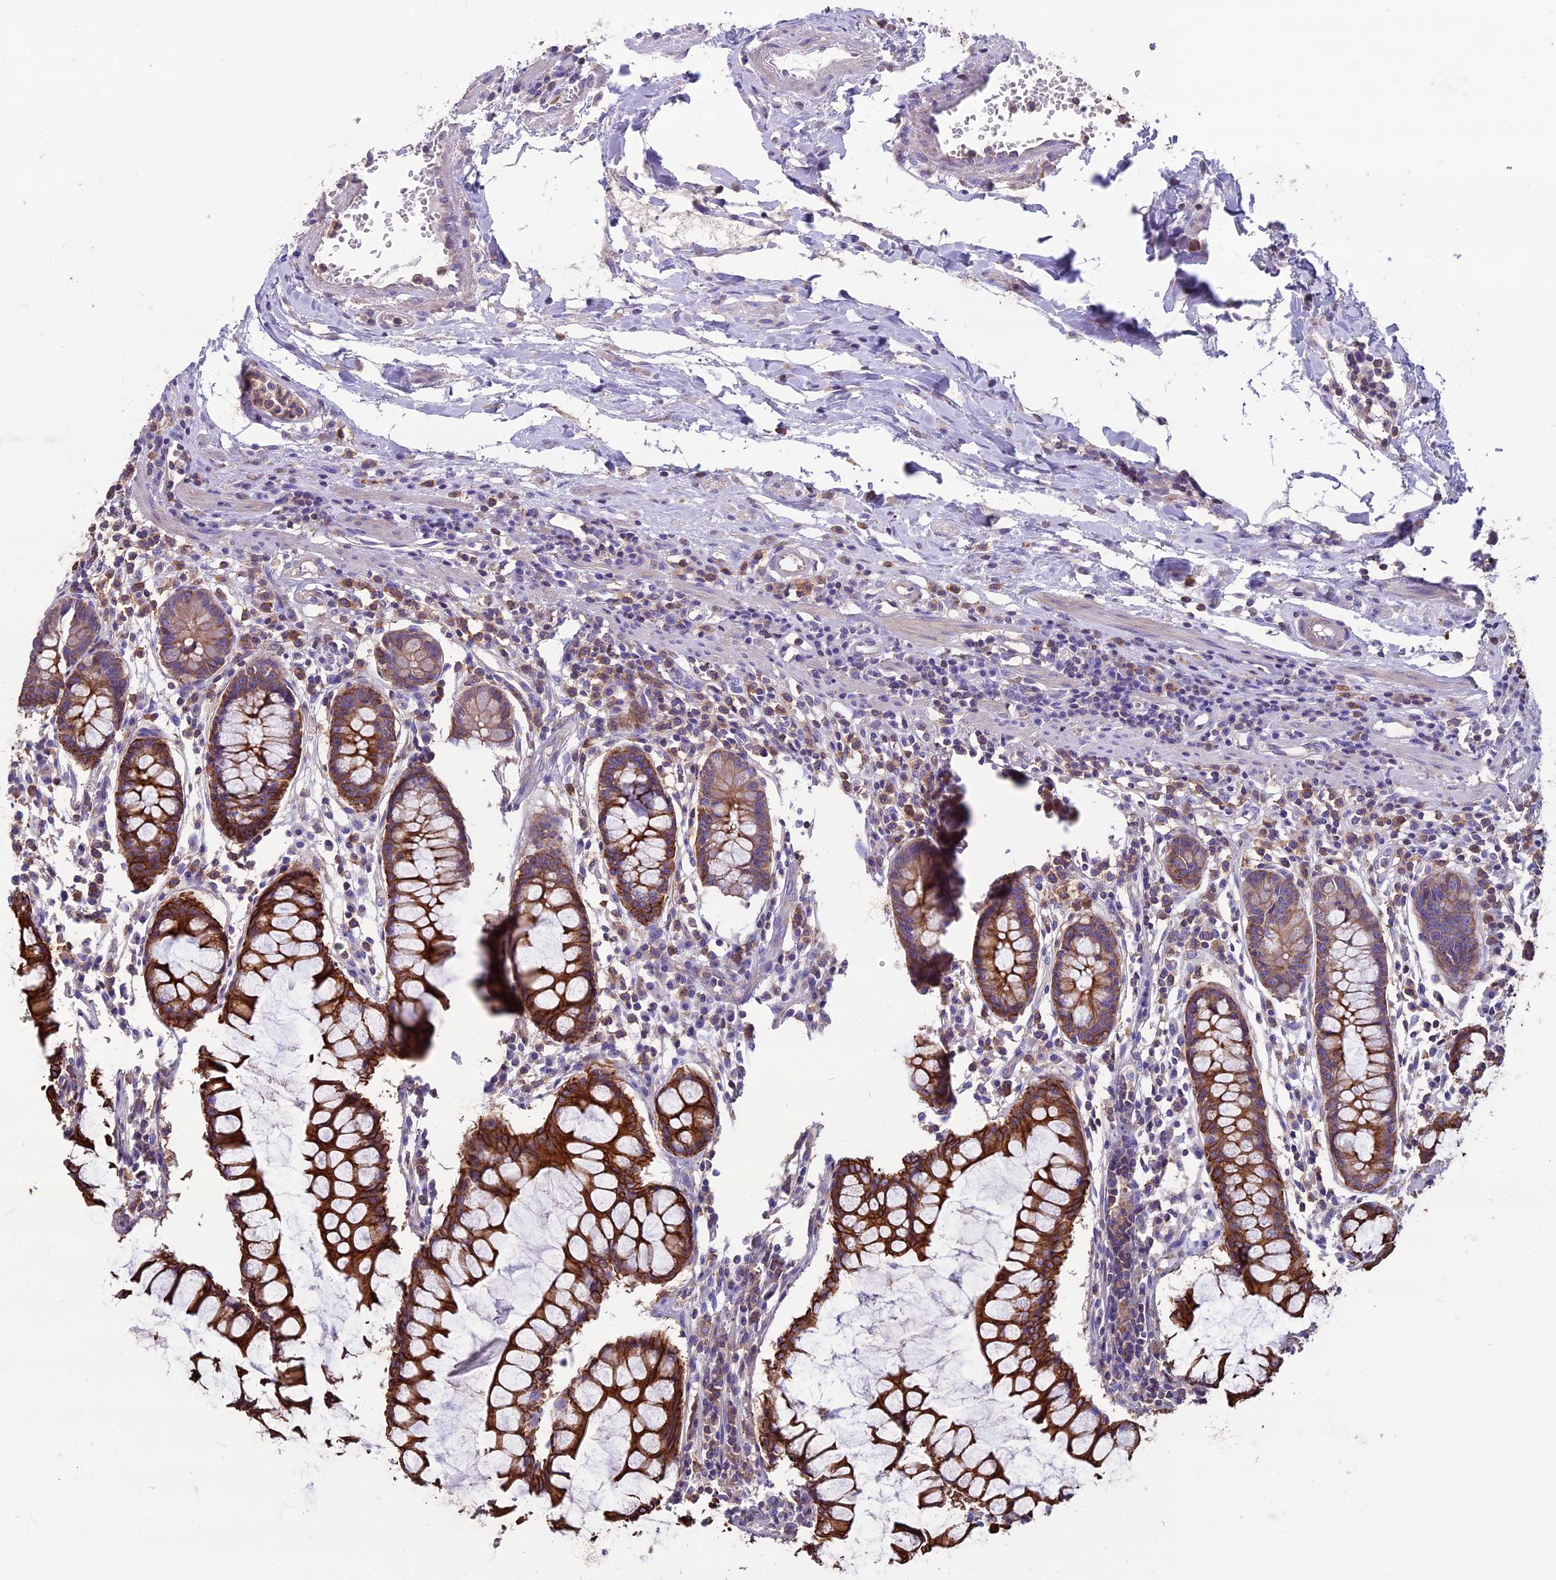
{"staining": {"intensity": "negative", "quantity": "none", "location": "none"}, "tissue": "colon", "cell_type": "Endothelial cells", "image_type": "normal", "snomed": [{"axis": "morphology", "description": "Normal tissue, NOS"}, {"axis": "morphology", "description": "Adenocarcinoma, NOS"}, {"axis": "topography", "description": "Colon"}], "caption": "Immunohistochemistry photomicrograph of normal human colon stained for a protein (brown), which displays no staining in endothelial cells. The staining is performed using DAB (3,3'-diaminobenzidine) brown chromogen with nuclei counter-stained in using hematoxylin.", "gene": "CDAN1", "patient": {"sex": "female", "age": 55}}